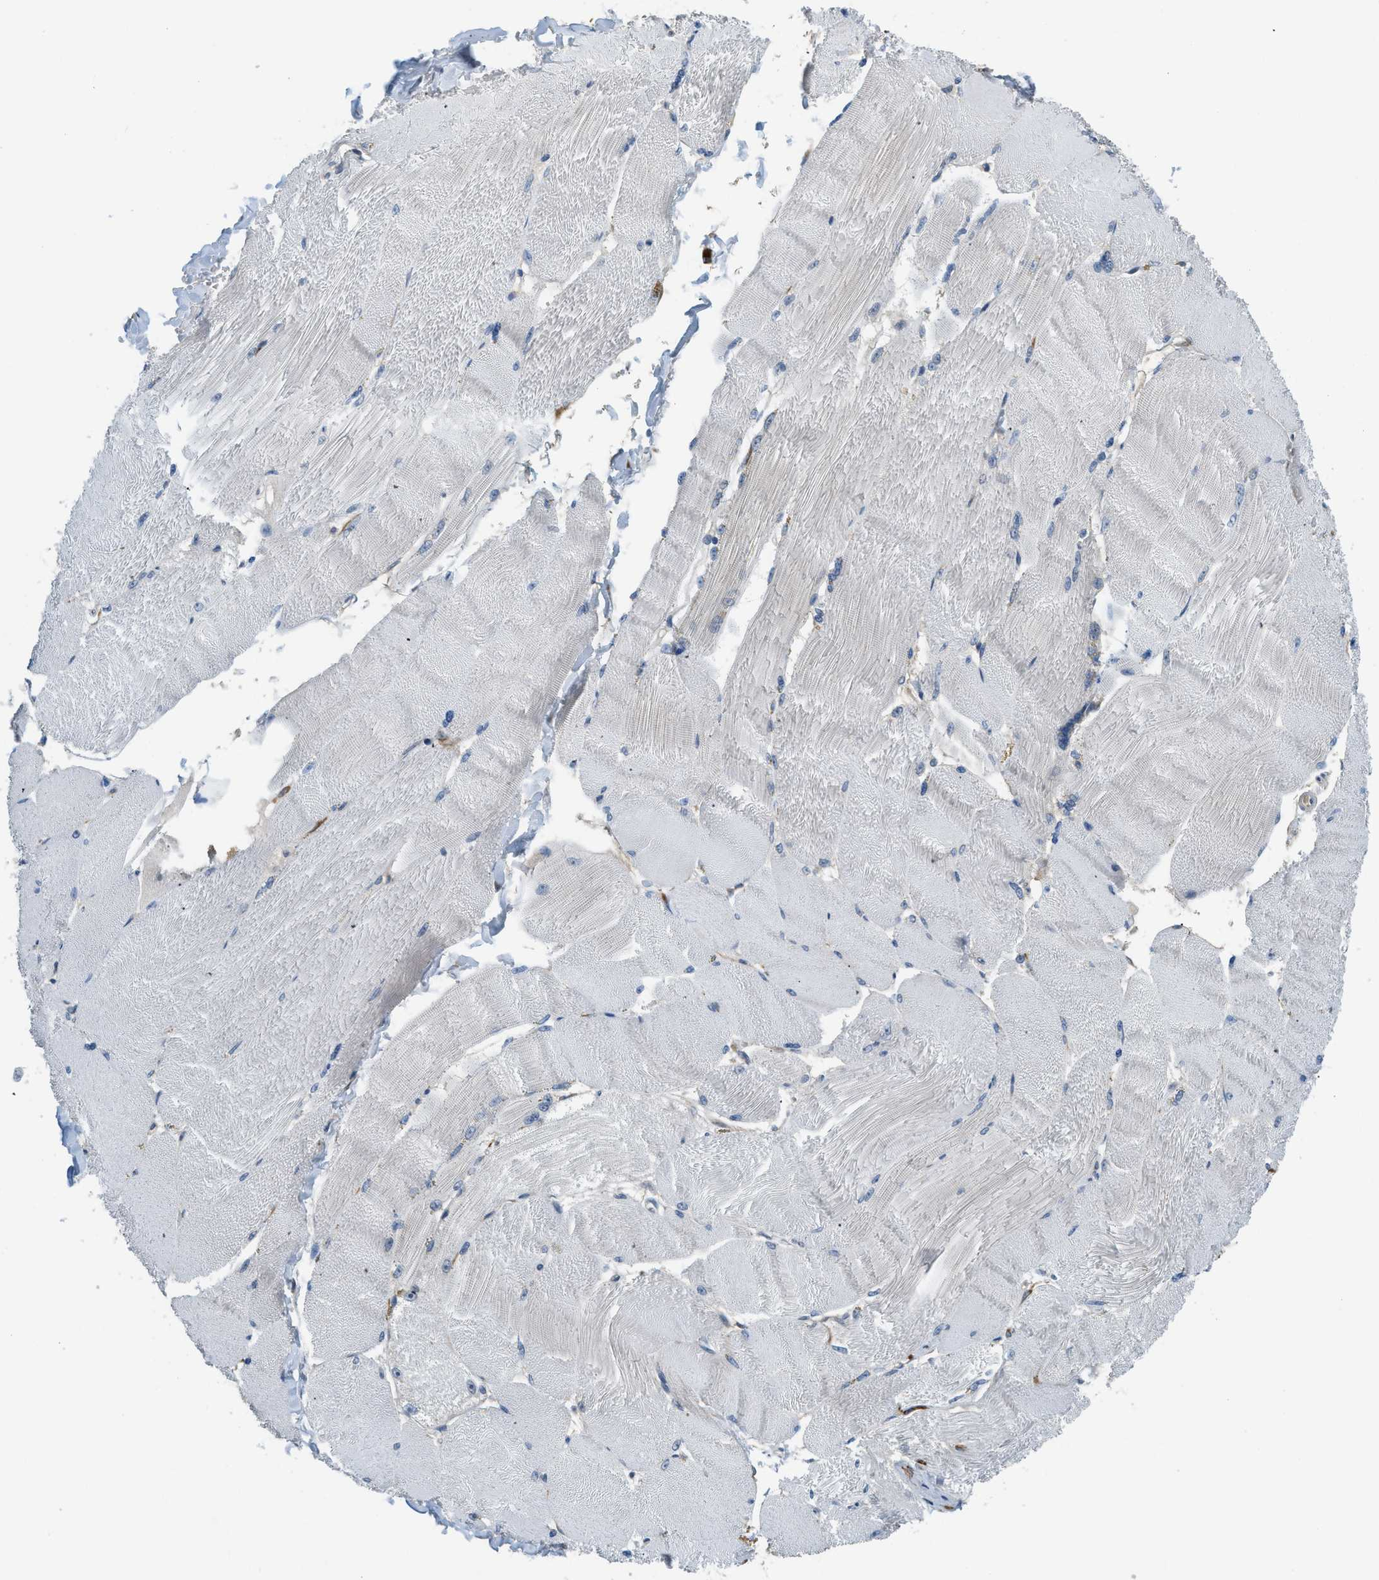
{"staining": {"intensity": "weak", "quantity": "<25%", "location": "cytoplasmic/membranous"}, "tissue": "skeletal muscle", "cell_type": "Myocytes", "image_type": "normal", "snomed": [{"axis": "morphology", "description": "Normal tissue, NOS"}, {"axis": "topography", "description": "Skin"}, {"axis": "topography", "description": "Skeletal muscle"}], "caption": "Immunohistochemistry (IHC) histopathology image of unremarkable skeletal muscle stained for a protein (brown), which exhibits no positivity in myocytes.", "gene": "TMEM154", "patient": {"sex": "male", "age": 83}}